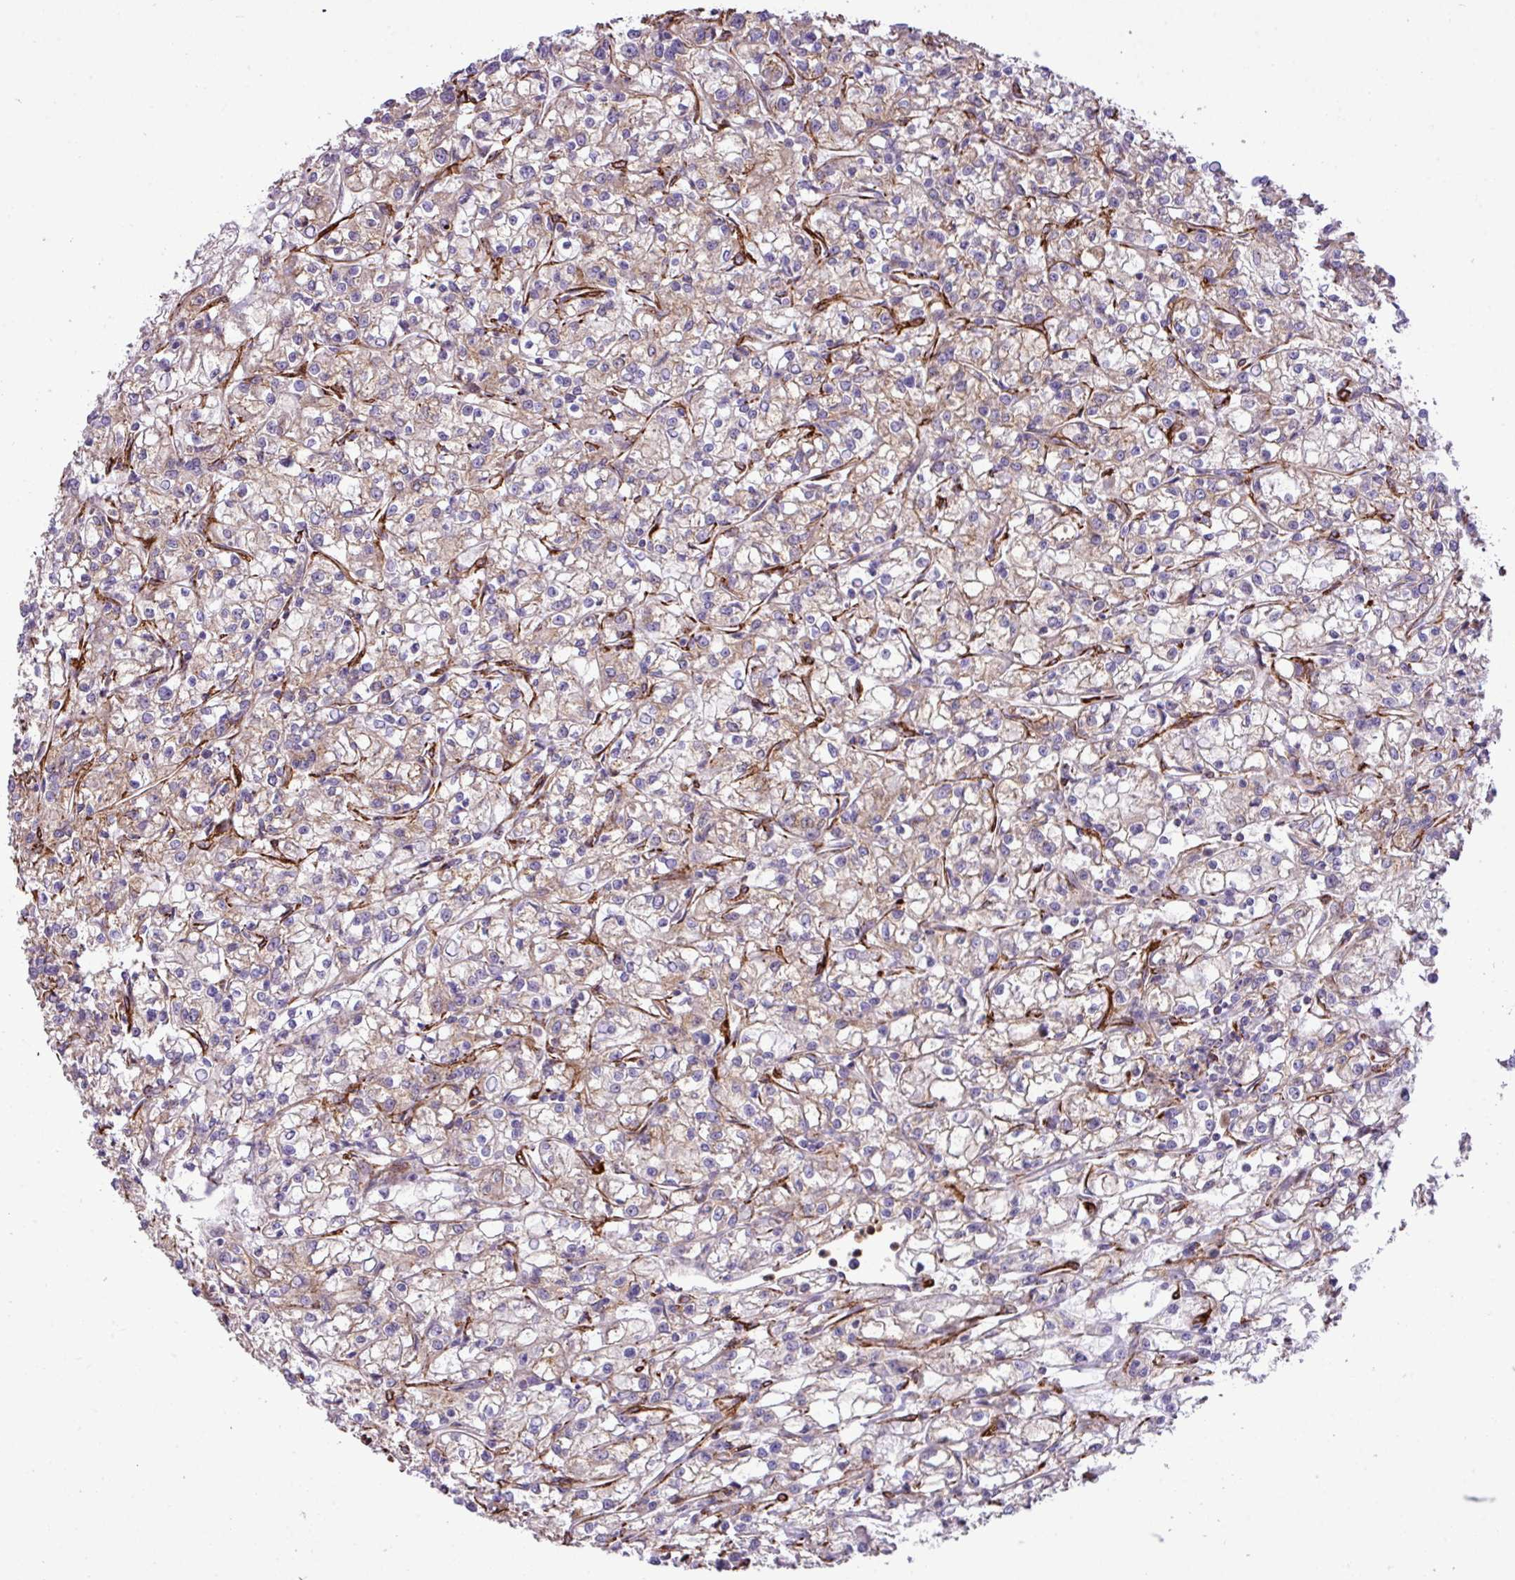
{"staining": {"intensity": "weak", "quantity": ">75%", "location": "cytoplasmic/membranous"}, "tissue": "renal cancer", "cell_type": "Tumor cells", "image_type": "cancer", "snomed": [{"axis": "morphology", "description": "Adenocarcinoma, NOS"}, {"axis": "topography", "description": "Kidney"}], "caption": "There is low levels of weak cytoplasmic/membranous expression in tumor cells of renal adenocarcinoma, as demonstrated by immunohistochemical staining (brown color).", "gene": "FAM47E", "patient": {"sex": "female", "age": 59}}